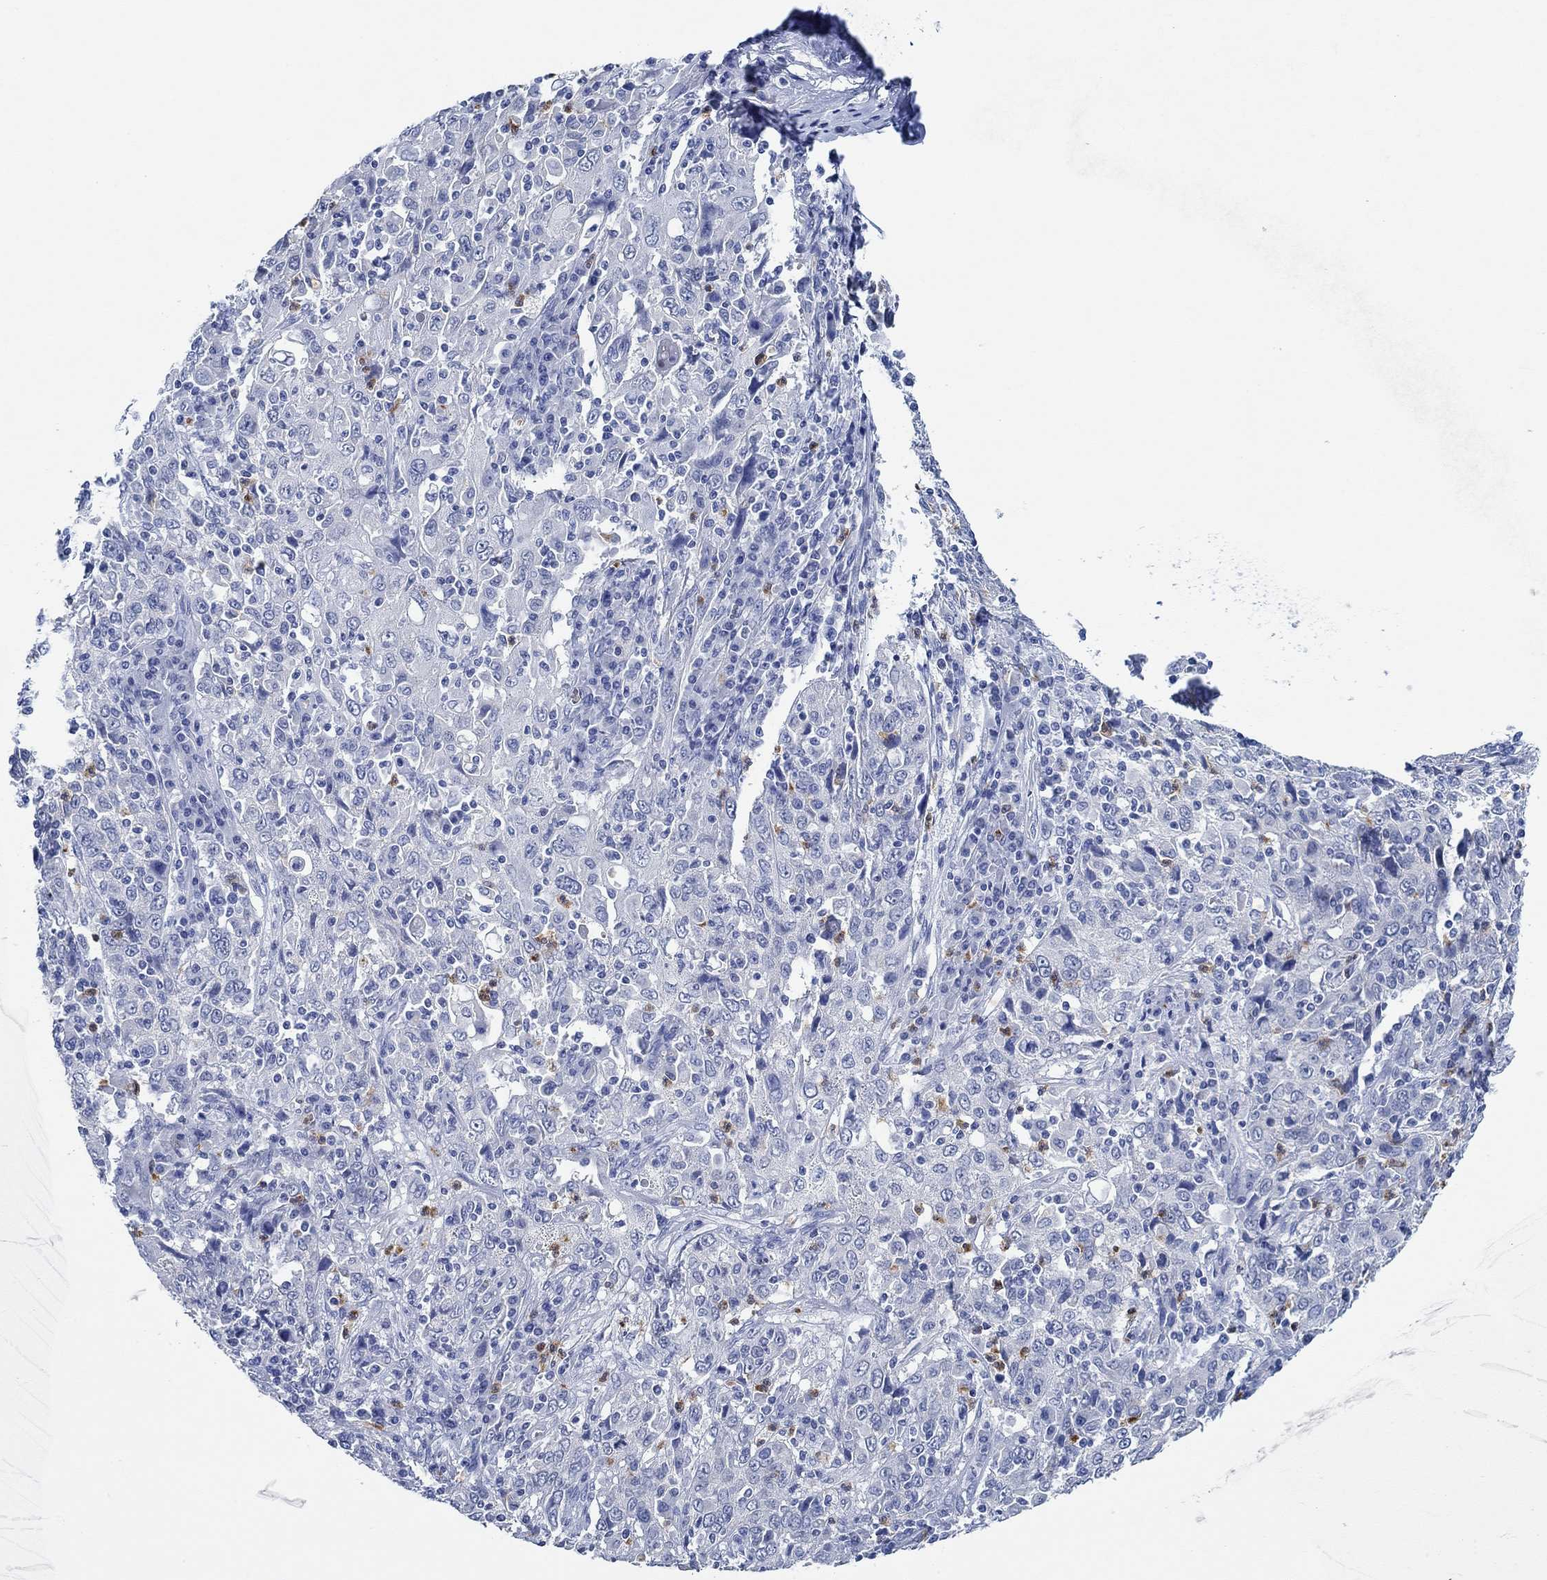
{"staining": {"intensity": "negative", "quantity": "none", "location": "none"}, "tissue": "cervical cancer", "cell_type": "Tumor cells", "image_type": "cancer", "snomed": [{"axis": "morphology", "description": "Squamous cell carcinoma, NOS"}, {"axis": "topography", "description": "Cervix"}], "caption": "An IHC histopathology image of cervical cancer (squamous cell carcinoma) is shown. There is no staining in tumor cells of cervical cancer (squamous cell carcinoma).", "gene": "ZNF671", "patient": {"sex": "female", "age": 46}}